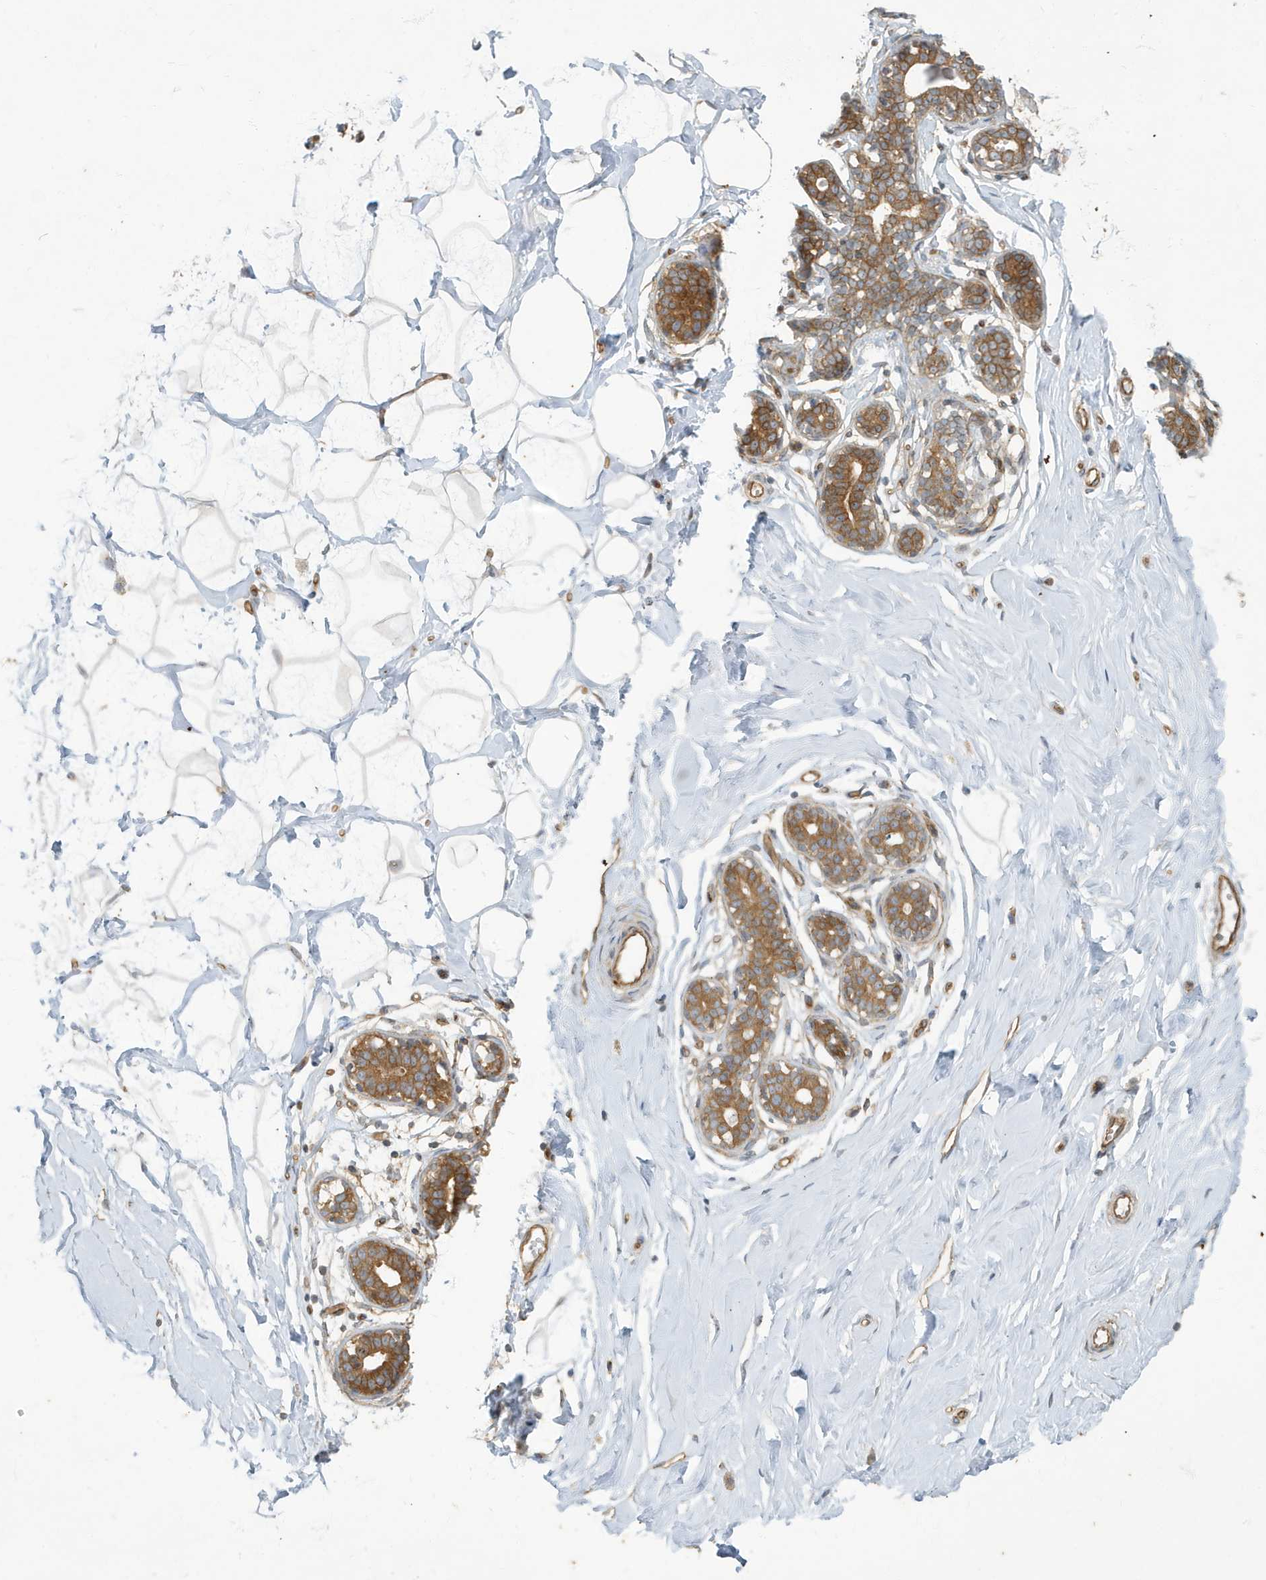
{"staining": {"intensity": "moderate", "quantity": "25%-75%", "location": "cytoplasmic/membranous"}, "tissue": "breast", "cell_type": "Adipocytes", "image_type": "normal", "snomed": [{"axis": "morphology", "description": "Normal tissue, NOS"}, {"axis": "morphology", "description": "Adenoma, NOS"}, {"axis": "topography", "description": "Breast"}], "caption": "Moderate cytoplasmic/membranous positivity for a protein is seen in about 25%-75% of adipocytes of benign breast using IHC.", "gene": "ATP23", "patient": {"sex": "female", "age": 23}}